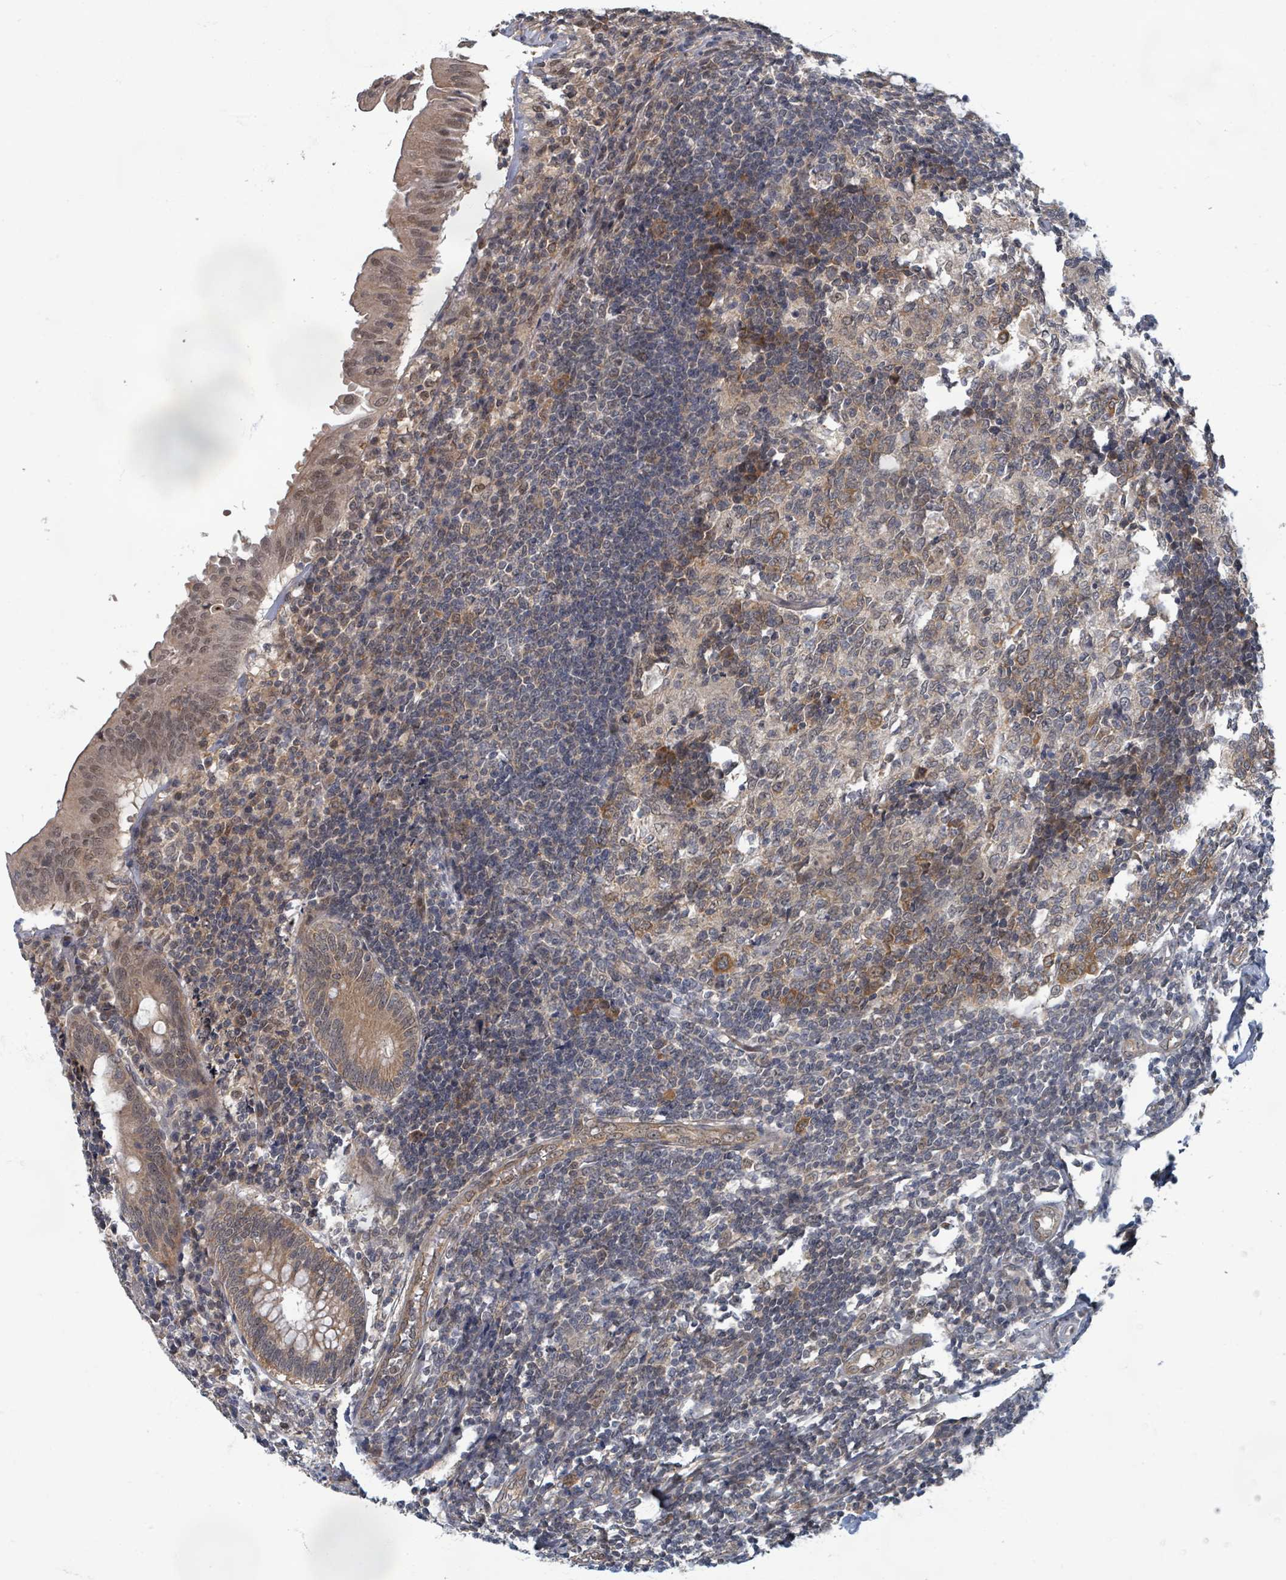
{"staining": {"intensity": "moderate", "quantity": ">75%", "location": "cytoplasmic/membranous,nuclear"}, "tissue": "appendix", "cell_type": "Glandular cells", "image_type": "normal", "snomed": [{"axis": "morphology", "description": "Normal tissue, NOS"}, {"axis": "topography", "description": "Appendix"}], "caption": "This is a histology image of immunohistochemistry (IHC) staining of normal appendix, which shows moderate positivity in the cytoplasmic/membranous,nuclear of glandular cells.", "gene": "INTS15", "patient": {"sex": "male", "age": 55}}